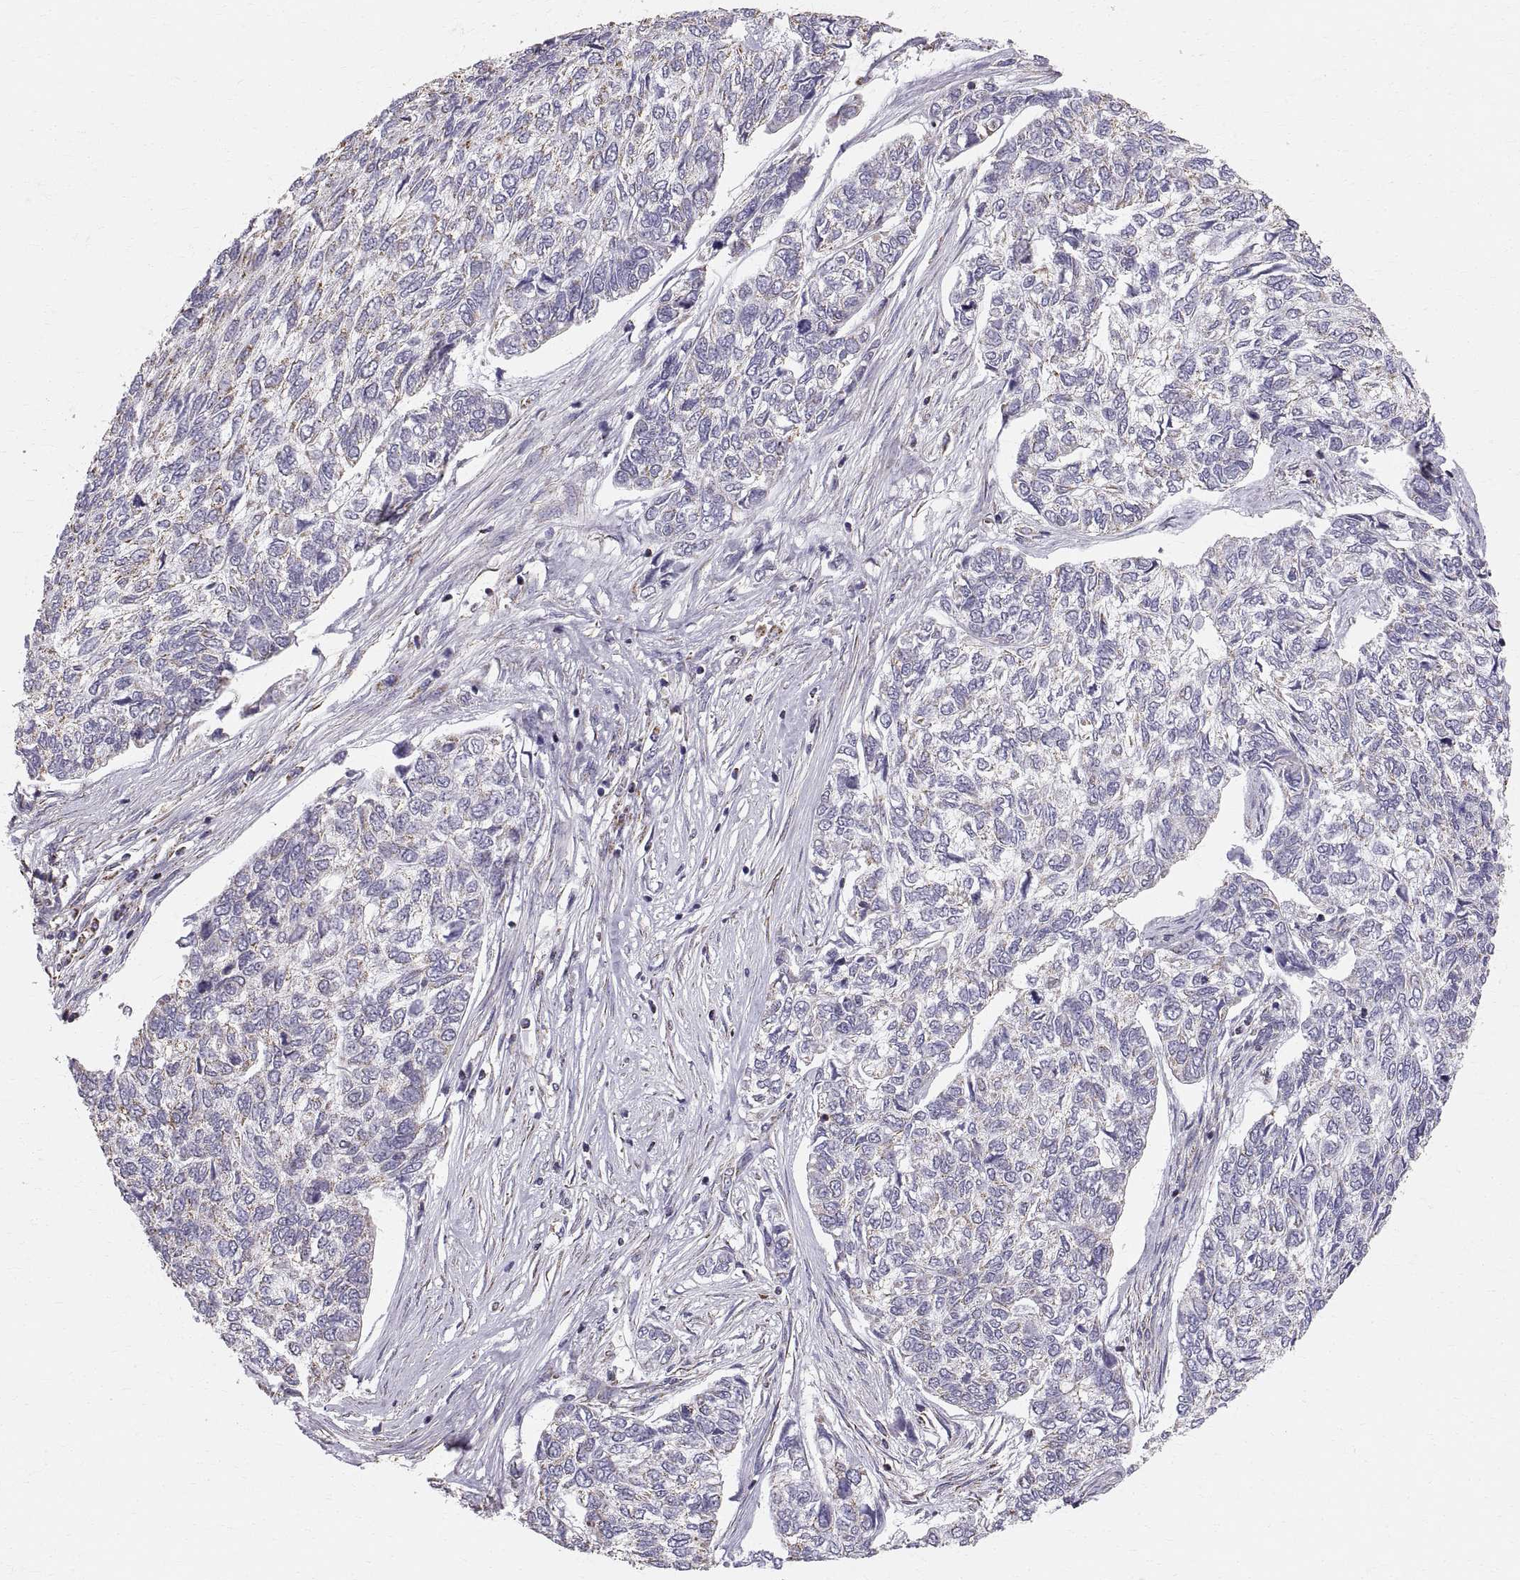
{"staining": {"intensity": "negative", "quantity": "none", "location": "none"}, "tissue": "skin cancer", "cell_type": "Tumor cells", "image_type": "cancer", "snomed": [{"axis": "morphology", "description": "Basal cell carcinoma"}, {"axis": "topography", "description": "Skin"}], "caption": "Immunohistochemistry of skin cancer reveals no staining in tumor cells.", "gene": "STMND1", "patient": {"sex": "female", "age": 65}}